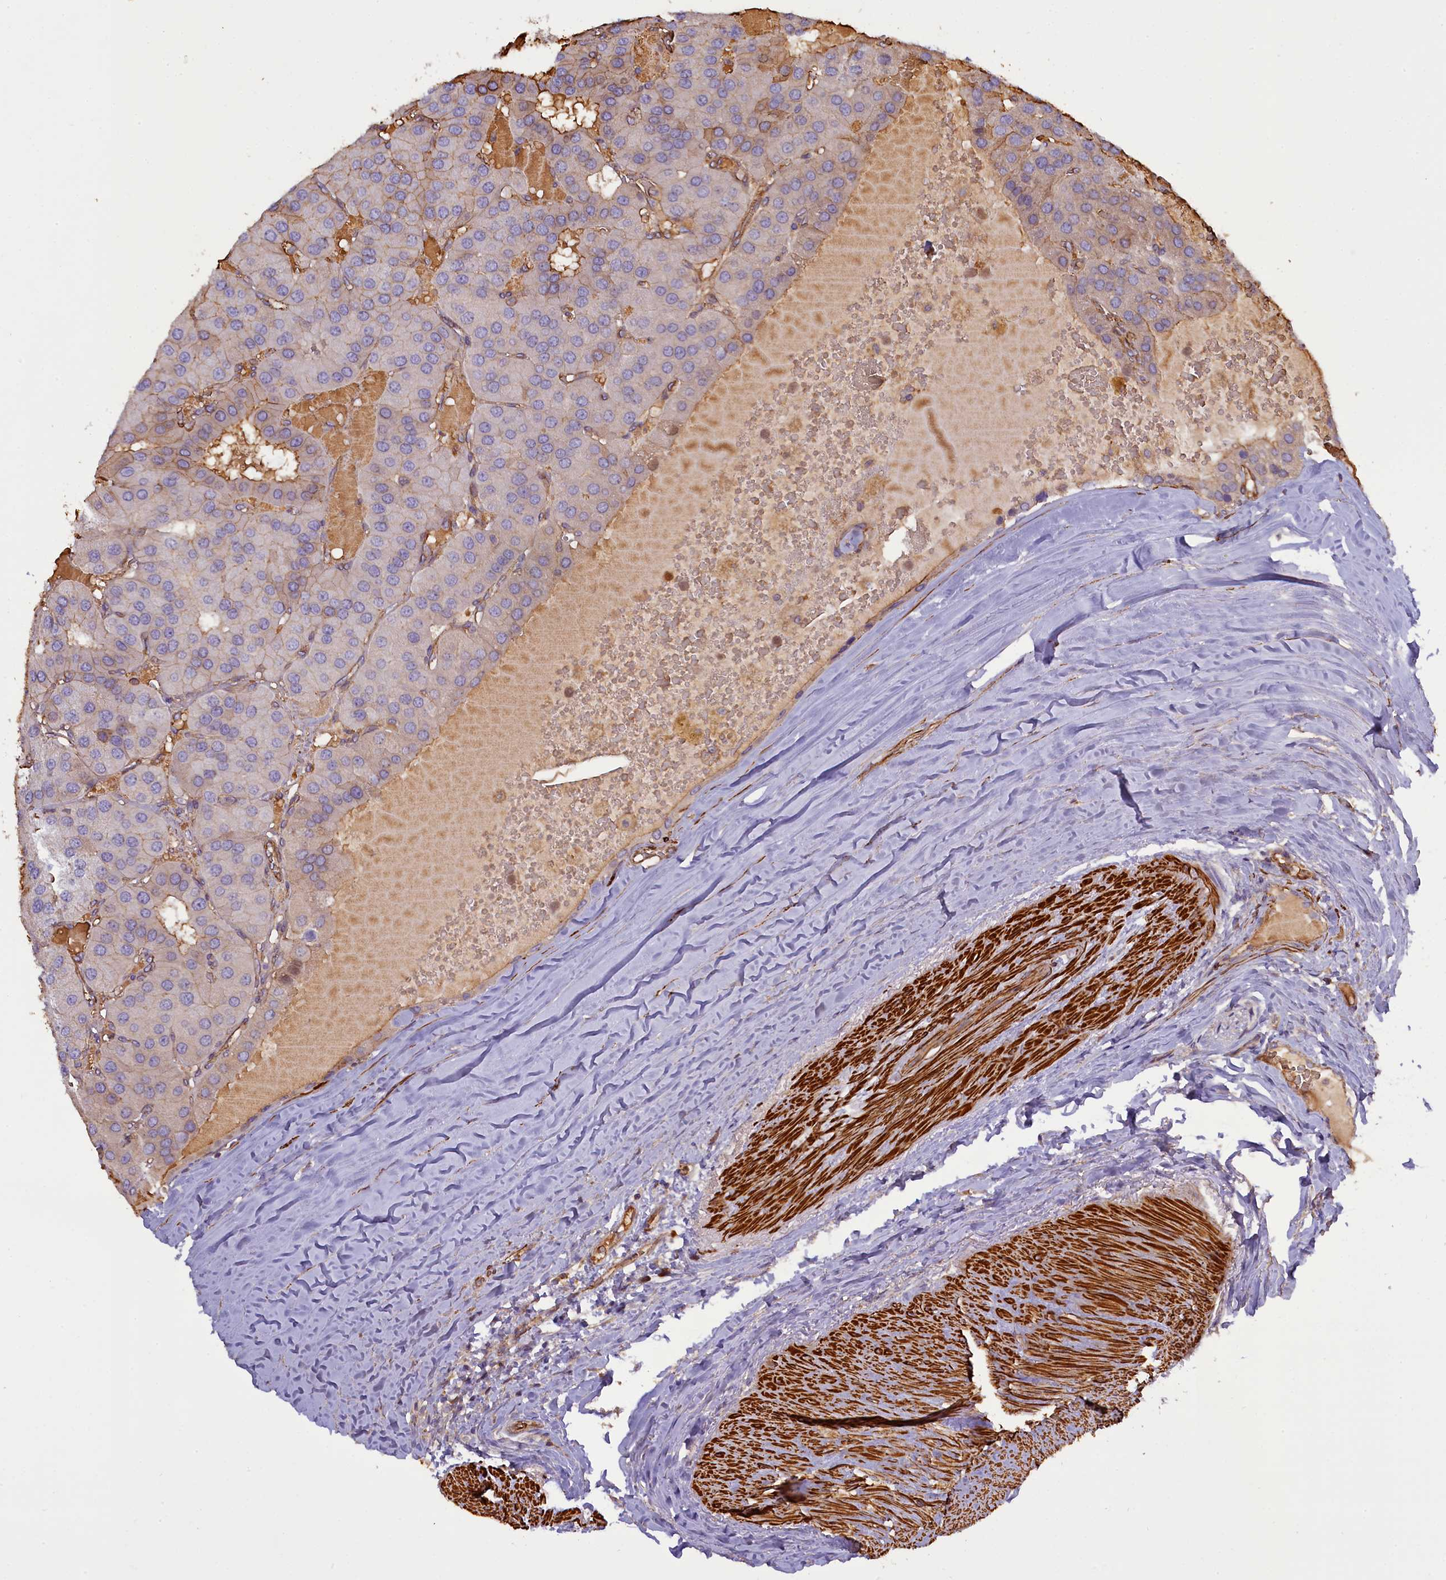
{"staining": {"intensity": "weak", "quantity": "<25%", "location": "cytoplasmic/membranous"}, "tissue": "parathyroid gland", "cell_type": "Glandular cells", "image_type": "normal", "snomed": [{"axis": "morphology", "description": "Normal tissue, NOS"}, {"axis": "morphology", "description": "Adenoma, NOS"}, {"axis": "topography", "description": "Parathyroid gland"}], "caption": "This micrograph is of normal parathyroid gland stained with immunohistochemistry to label a protein in brown with the nuclei are counter-stained blue. There is no staining in glandular cells.", "gene": "FUZ", "patient": {"sex": "female", "age": 86}}